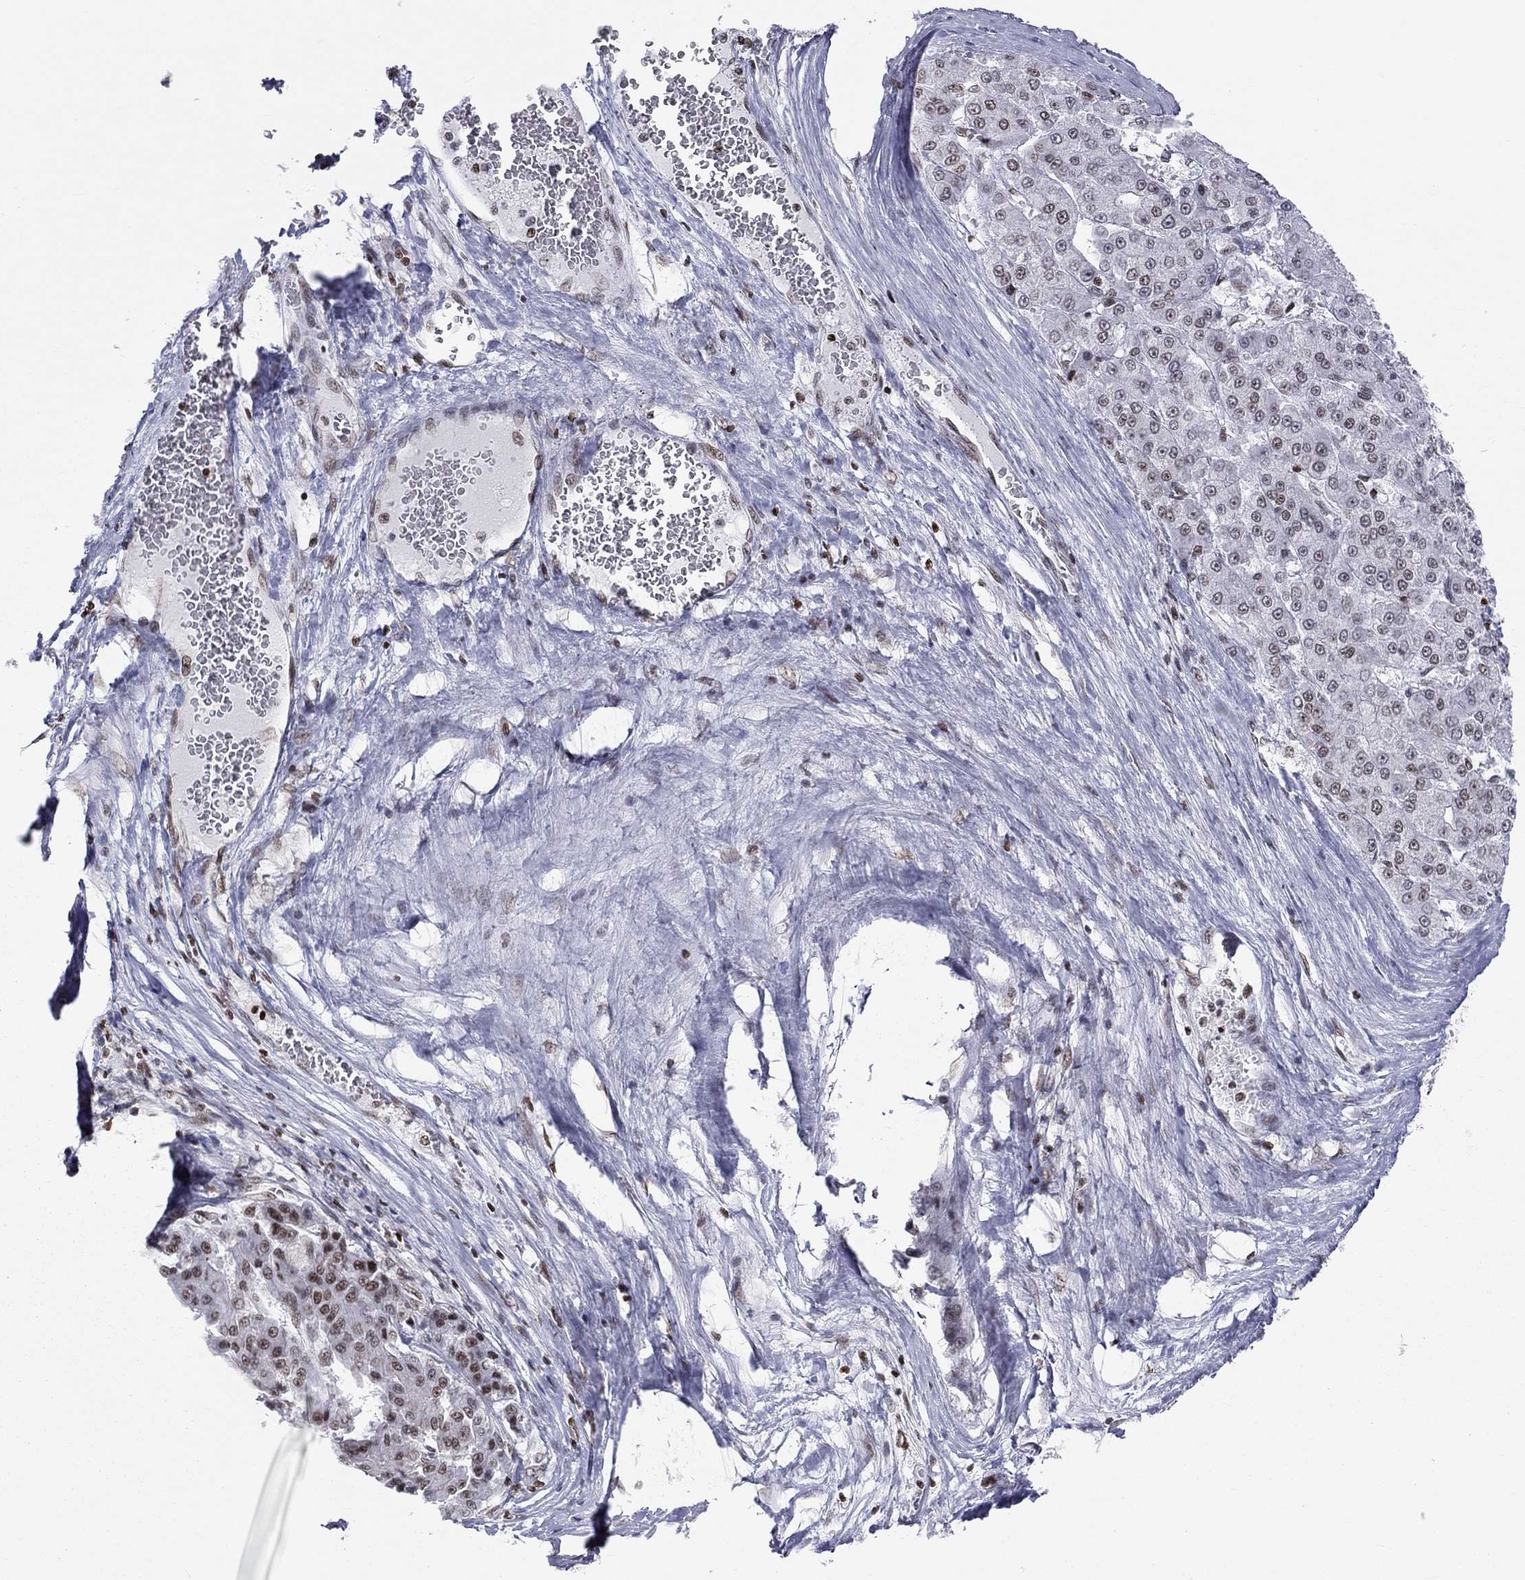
{"staining": {"intensity": "weak", "quantity": "<25%", "location": "nuclear"}, "tissue": "liver cancer", "cell_type": "Tumor cells", "image_type": "cancer", "snomed": [{"axis": "morphology", "description": "Carcinoma, Hepatocellular, NOS"}, {"axis": "topography", "description": "Liver"}], "caption": "IHC of hepatocellular carcinoma (liver) shows no expression in tumor cells.", "gene": "H2AX", "patient": {"sex": "male", "age": 70}}